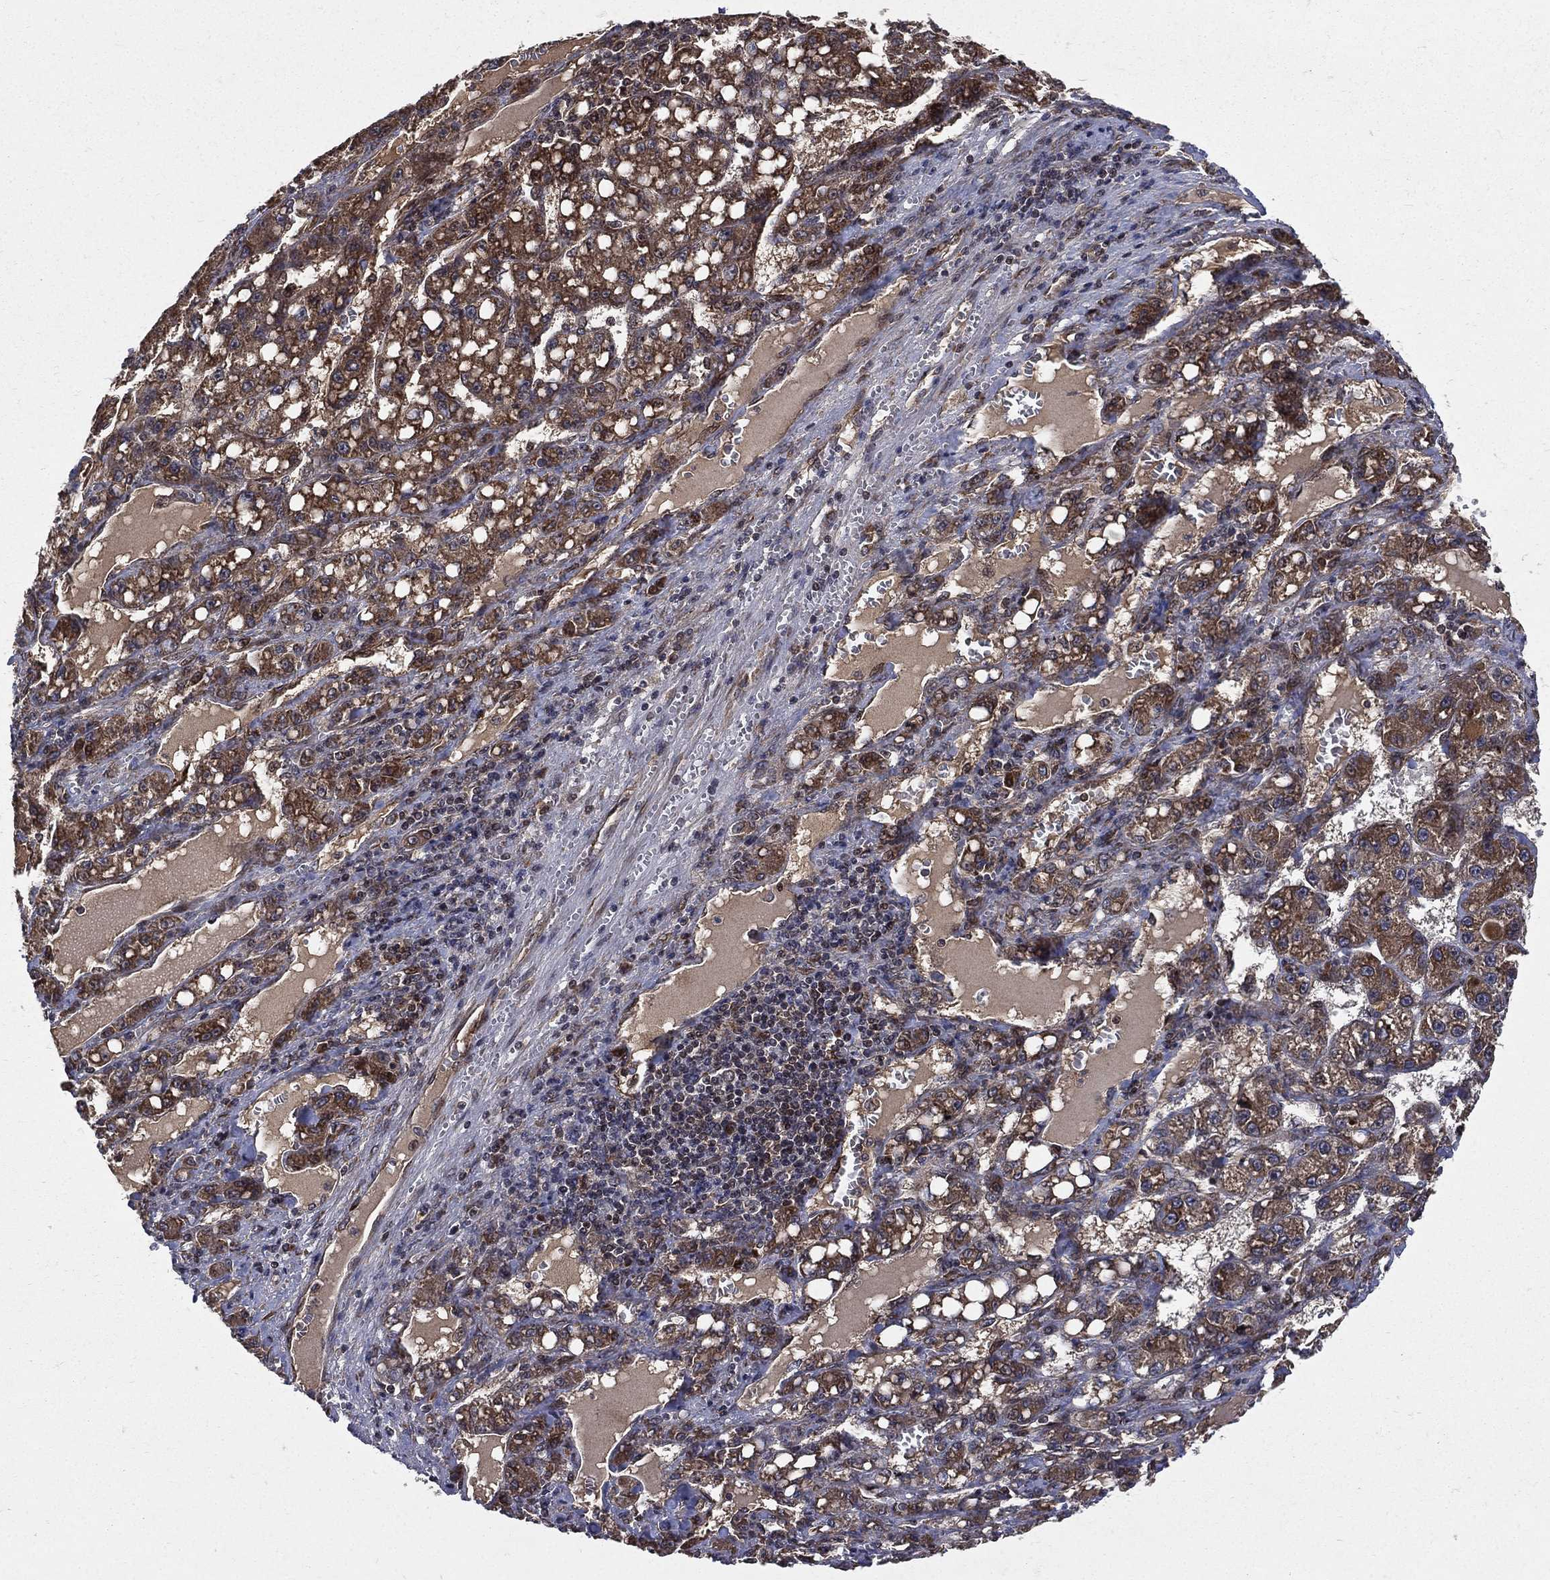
{"staining": {"intensity": "strong", "quantity": ">75%", "location": "cytoplasmic/membranous"}, "tissue": "liver cancer", "cell_type": "Tumor cells", "image_type": "cancer", "snomed": [{"axis": "morphology", "description": "Carcinoma, Hepatocellular, NOS"}, {"axis": "topography", "description": "Liver"}], "caption": "Brown immunohistochemical staining in hepatocellular carcinoma (liver) shows strong cytoplasmic/membranous expression in about >75% of tumor cells. The staining is performed using DAB (3,3'-diaminobenzidine) brown chromogen to label protein expression. The nuclei are counter-stained blue using hematoxylin.", "gene": "RAB11FIP4", "patient": {"sex": "female", "age": 65}}